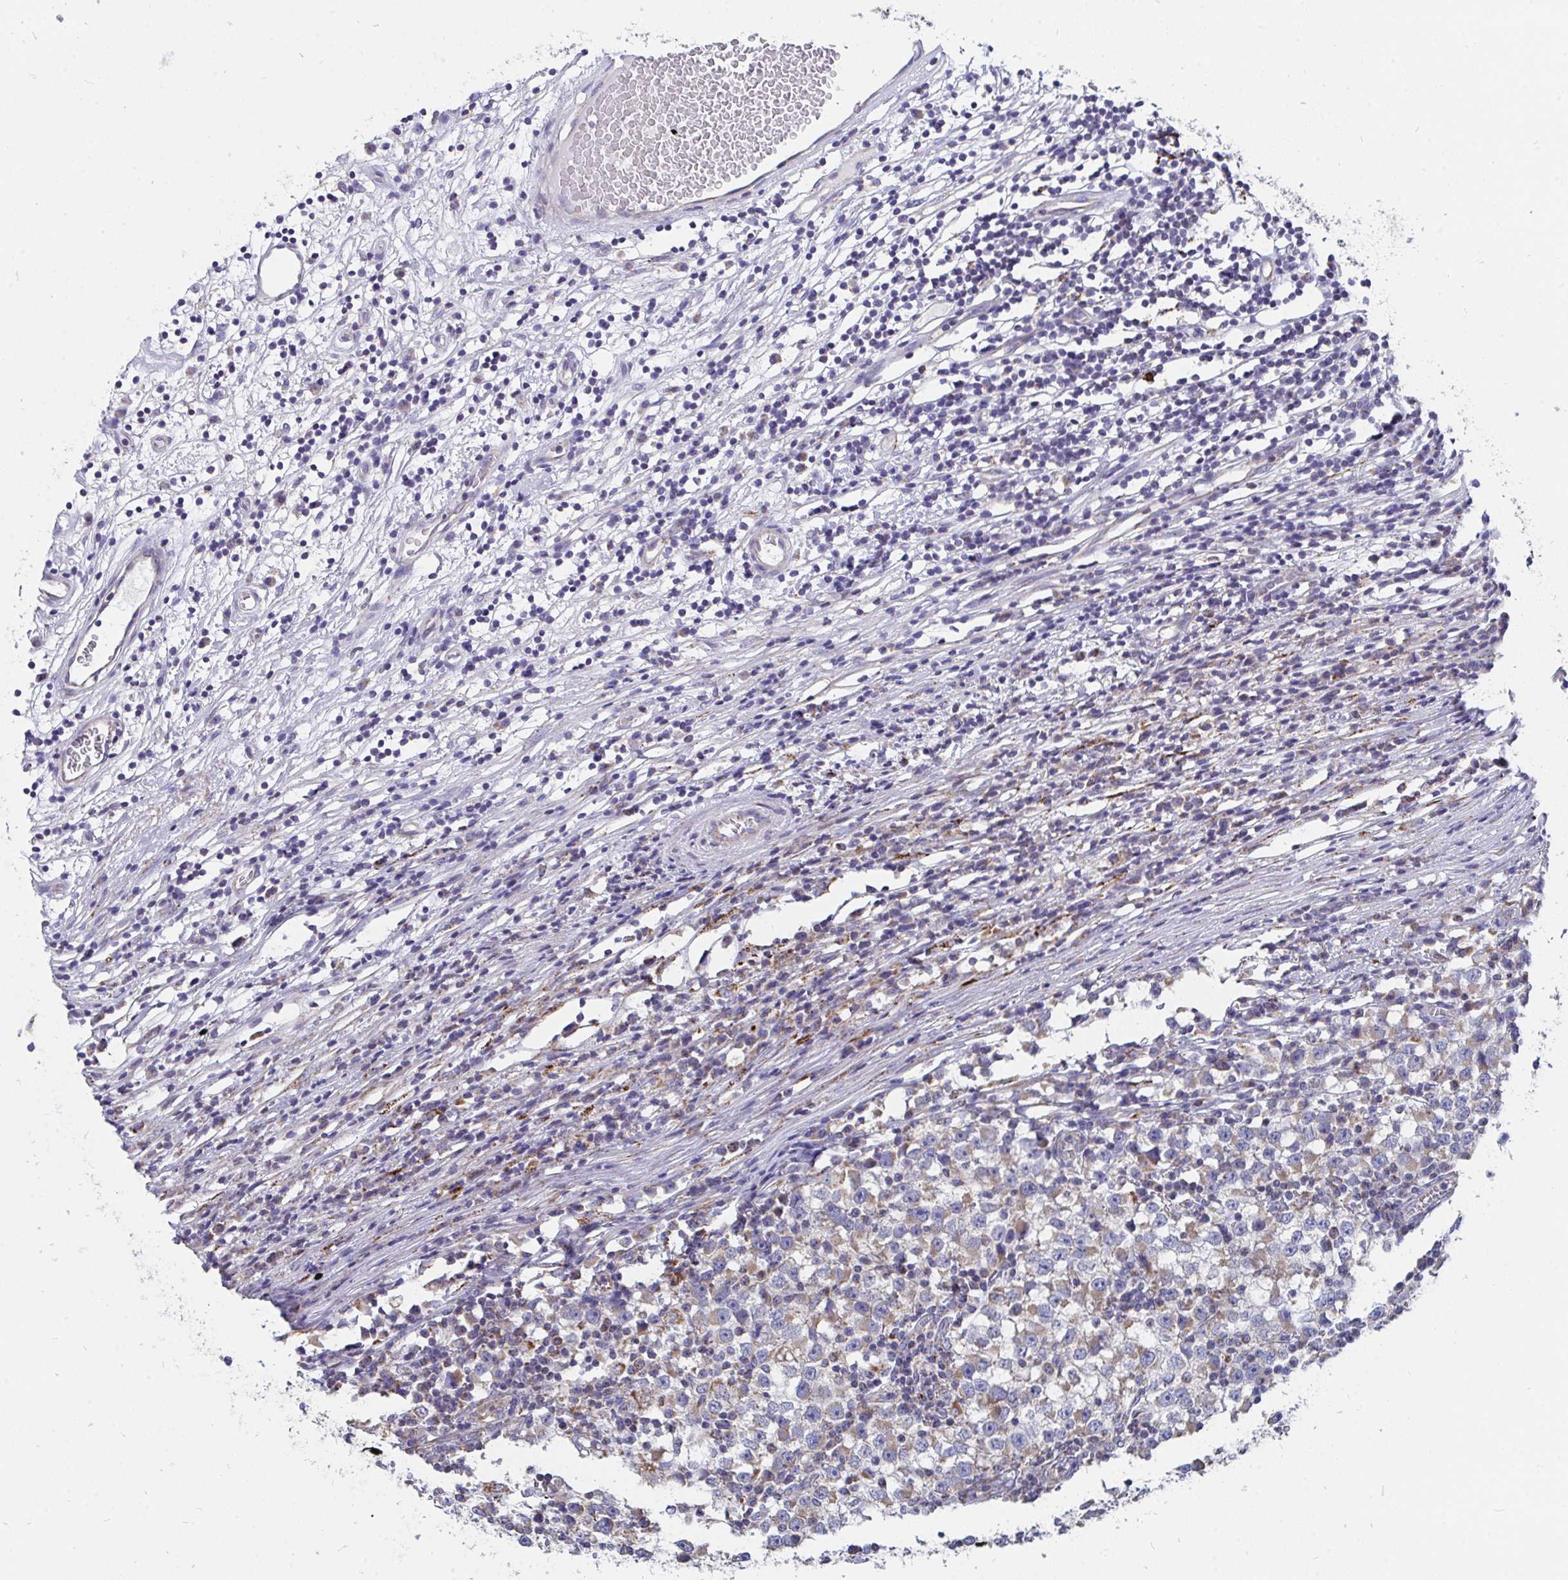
{"staining": {"intensity": "weak", "quantity": "25%-75%", "location": "cytoplasmic/membranous"}, "tissue": "testis cancer", "cell_type": "Tumor cells", "image_type": "cancer", "snomed": [{"axis": "morphology", "description": "Seminoma, NOS"}, {"axis": "topography", "description": "Testis"}], "caption": "Seminoma (testis) tissue demonstrates weak cytoplasmic/membranous positivity in approximately 25%-75% of tumor cells", "gene": "PC", "patient": {"sex": "male", "age": 65}}